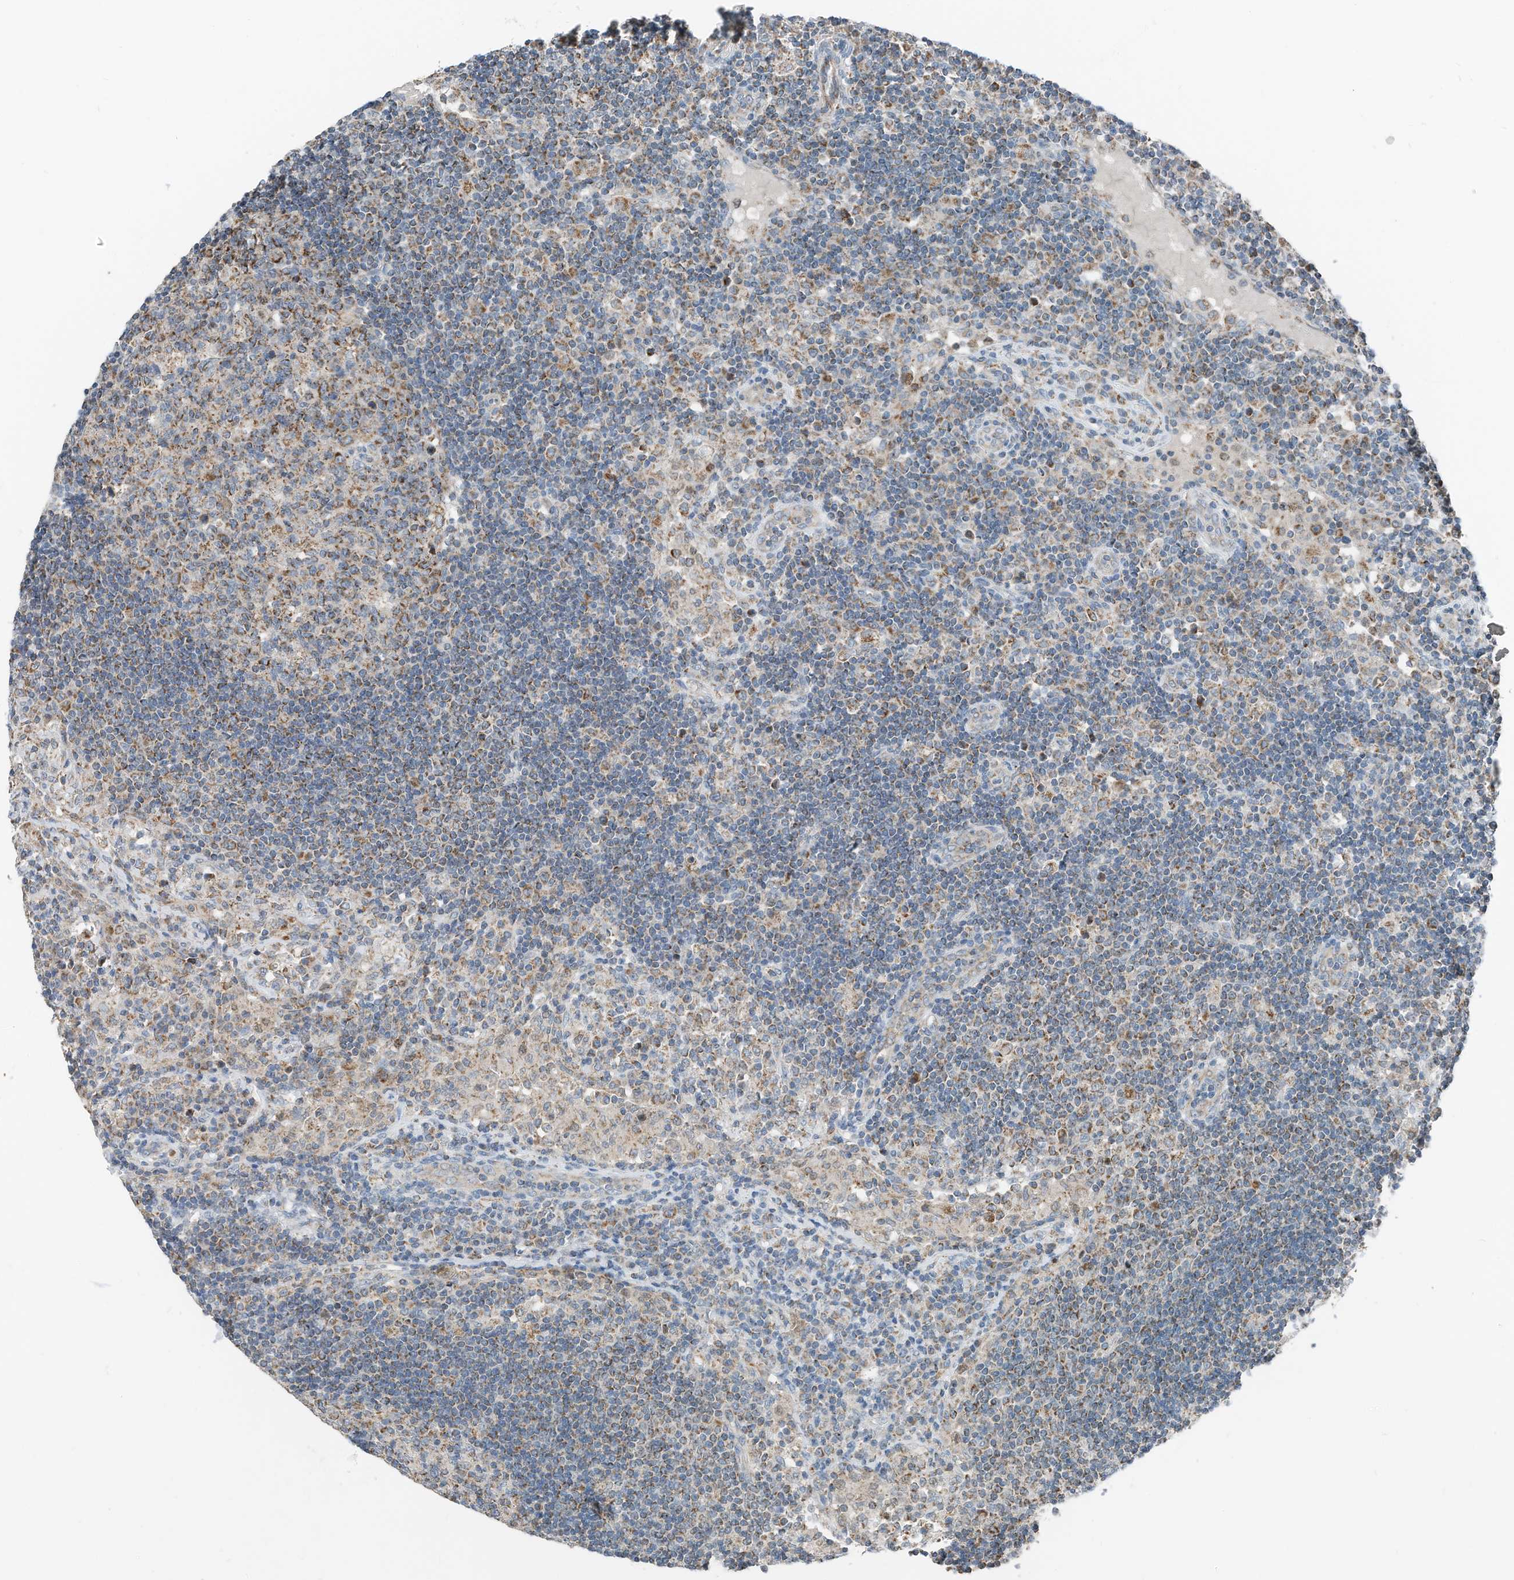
{"staining": {"intensity": "moderate", "quantity": "25%-75%", "location": "cytoplasmic/membranous"}, "tissue": "lymph node", "cell_type": "Germinal center cells", "image_type": "normal", "snomed": [{"axis": "morphology", "description": "Normal tissue, NOS"}, {"axis": "topography", "description": "Lymph node"}], "caption": "The photomicrograph exhibits immunohistochemical staining of unremarkable lymph node. There is moderate cytoplasmic/membranous staining is seen in about 25%-75% of germinal center cells.", "gene": "RMND1", "patient": {"sex": "female", "age": 53}}